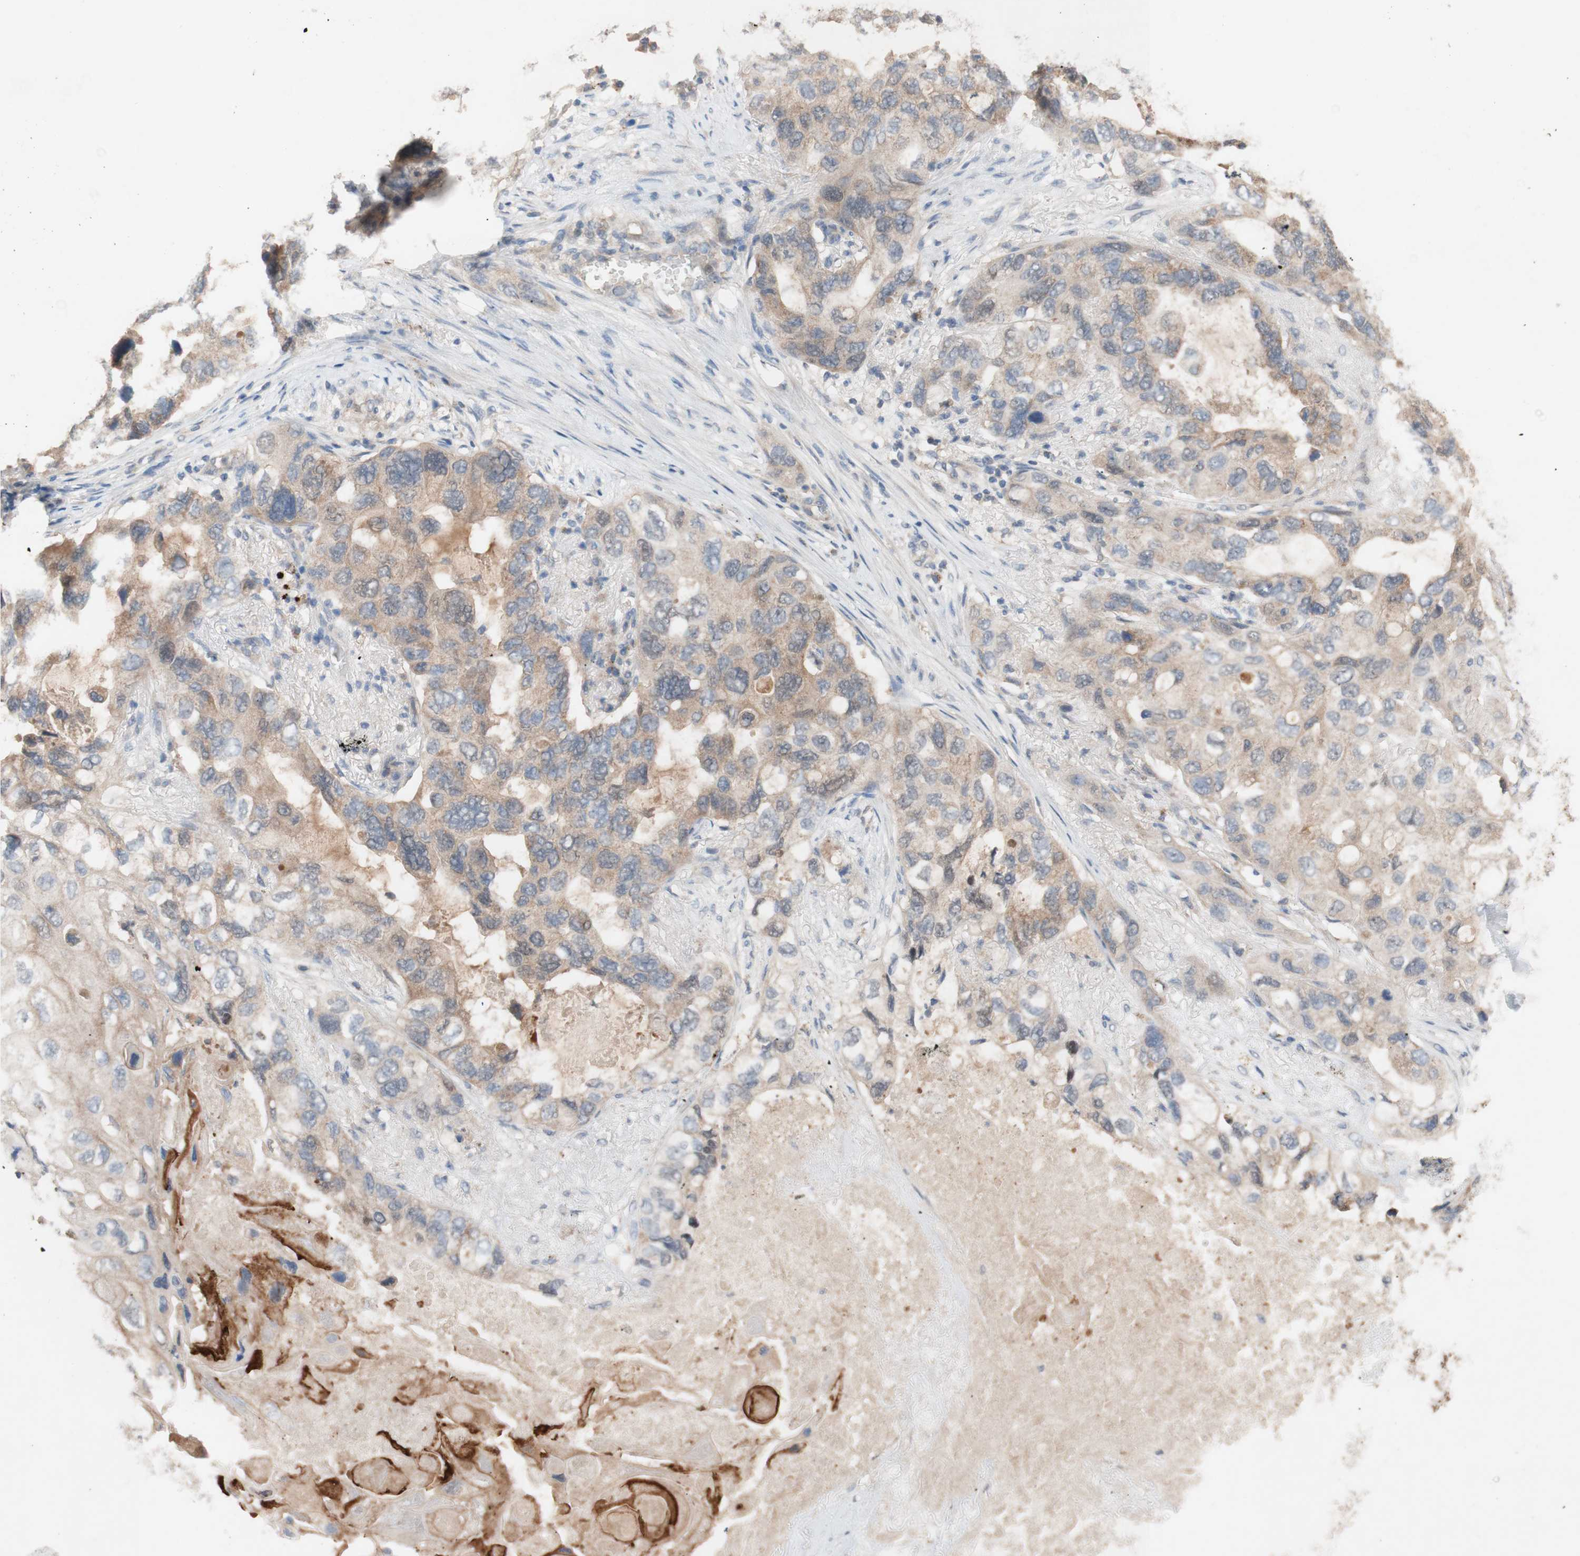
{"staining": {"intensity": "moderate", "quantity": ">75%", "location": "cytoplasmic/membranous"}, "tissue": "lung cancer", "cell_type": "Tumor cells", "image_type": "cancer", "snomed": [{"axis": "morphology", "description": "Squamous cell carcinoma, NOS"}, {"axis": "topography", "description": "Lung"}], "caption": "High-power microscopy captured an IHC micrograph of lung cancer, revealing moderate cytoplasmic/membranous expression in approximately >75% of tumor cells. The protein is stained brown, and the nuclei are stained in blue (DAB IHC with brightfield microscopy, high magnification).", "gene": "PEX2", "patient": {"sex": "female", "age": 73}}